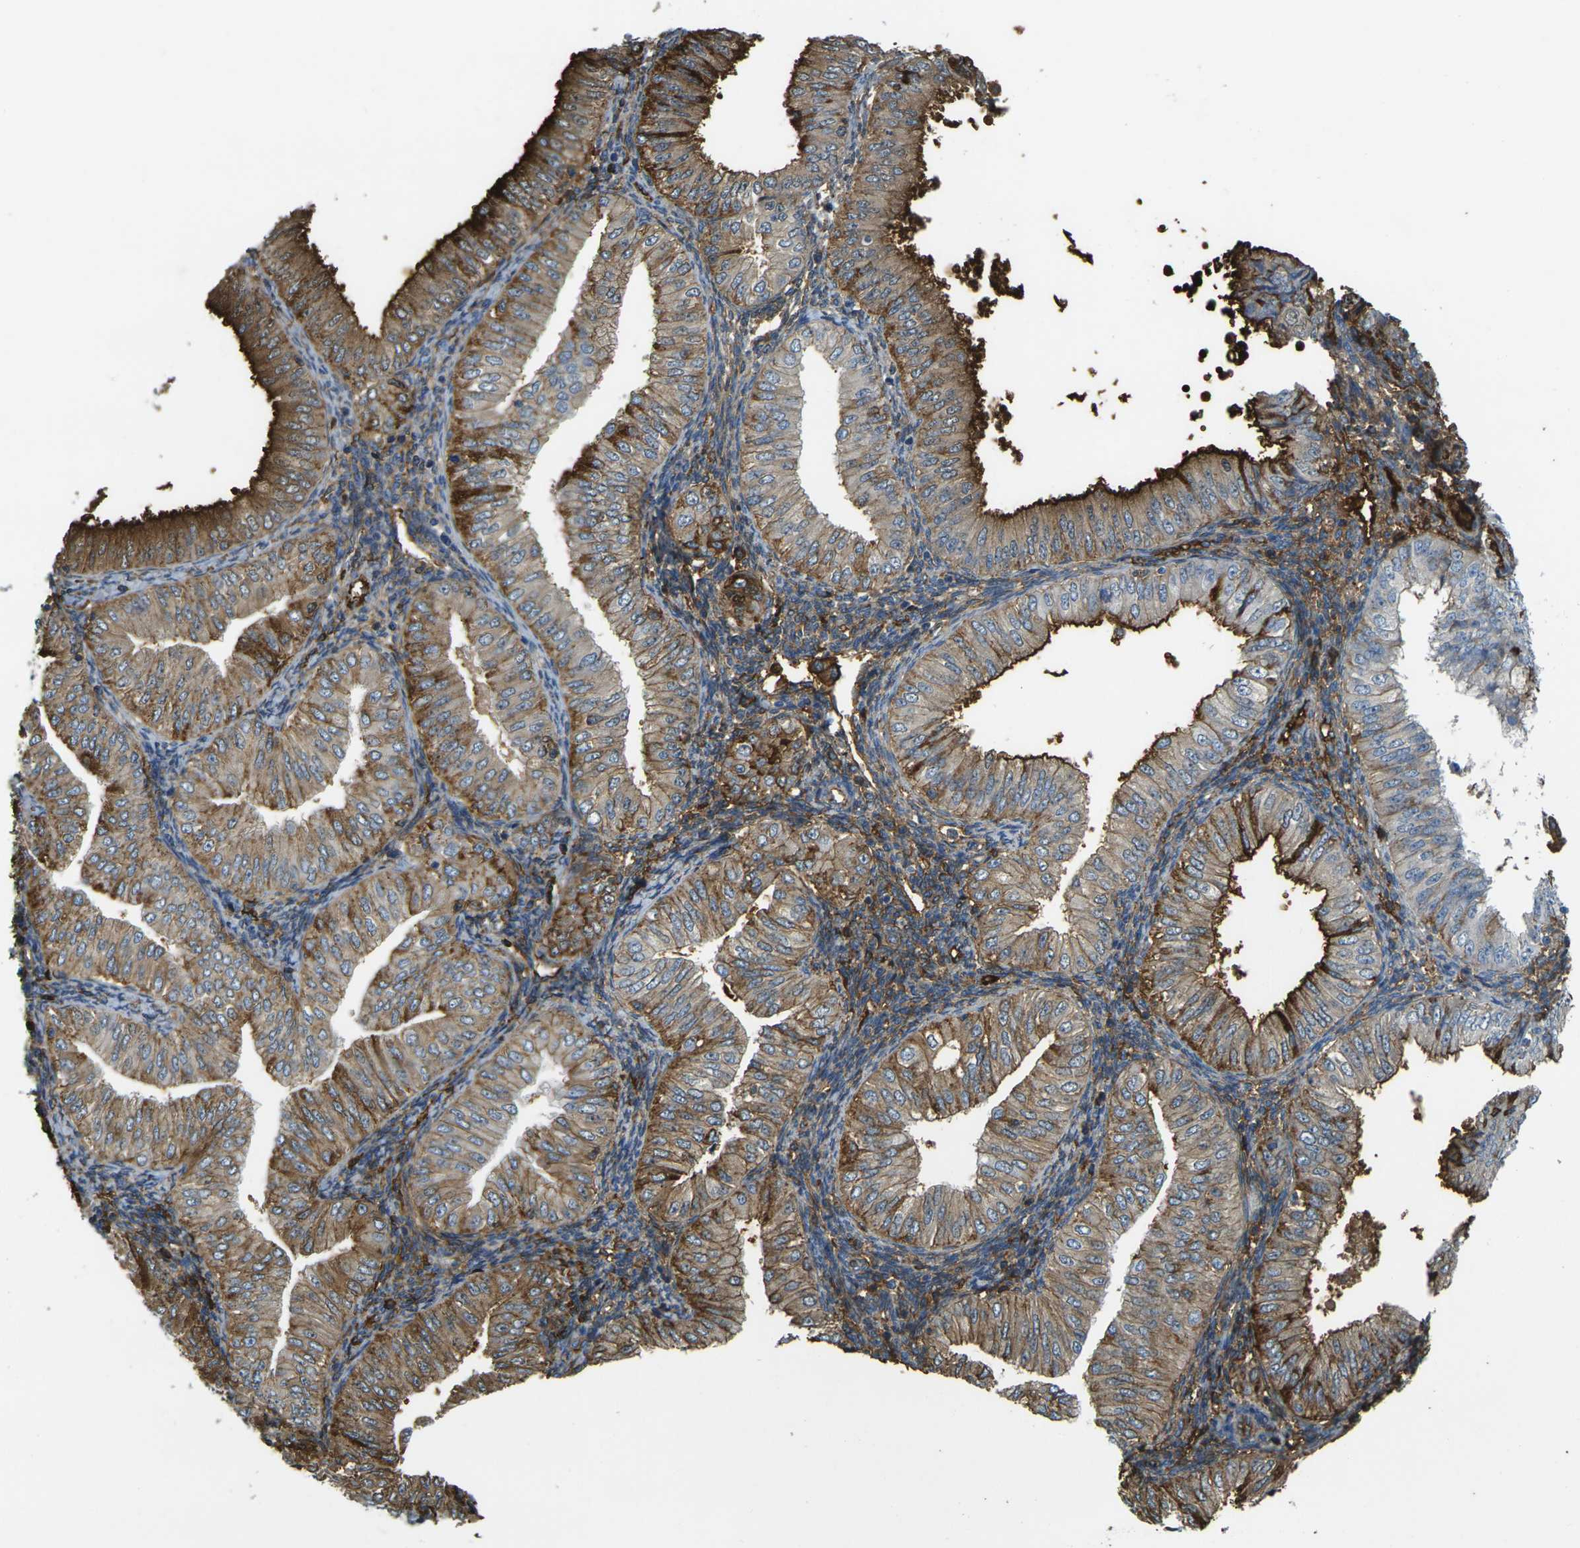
{"staining": {"intensity": "strong", "quantity": ">75%", "location": "cytoplasmic/membranous"}, "tissue": "endometrial cancer", "cell_type": "Tumor cells", "image_type": "cancer", "snomed": [{"axis": "morphology", "description": "Normal tissue, NOS"}, {"axis": "morphology", "description": "Adenocarcinoma, NOS"}, {"axis": "topography", "description": "Endometrium"}], "caption": "Endometrial adenocarcinoma tissue displays strong cytoplasmic/membranous expression in approximately >75% of tumor cells, visualized by immunohistochemistry. The staining is performed using DAB (3,3'-diaminobenzidine) brown chromogen to label protein expression. The nuclei are counter-stained blue using hematoxylin.", "gene": "PLCD1", "patient": {"sex": "female", "age": 53}}